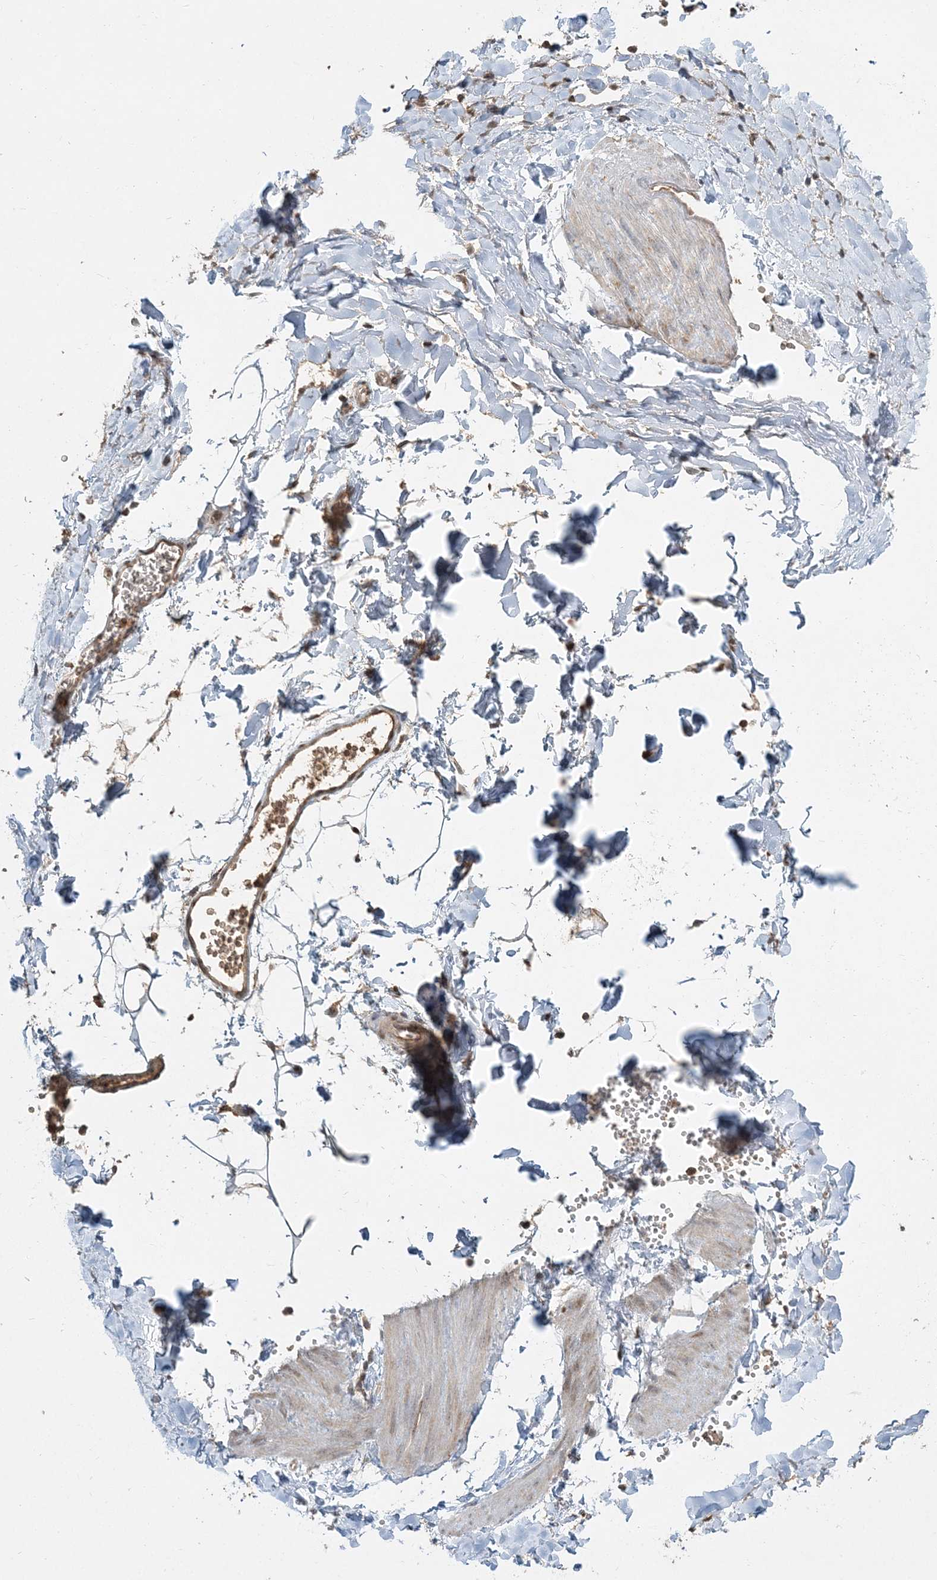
{"staining": {"intensity": "negative", "quantity": "none", "location": "none"}, "tissue": "adipose tissue", "cell_type": "Adipocytes", "image_type": "normal", "snomed": [{"axis": "morphology", "description": "Normal tissue, NOS"}, {"axis": "topography", "description": "Gallbladder"}, {"axis": "topography", "description": "Peripheral nerve tissue"}], "caption": "IHC photomicrograph of unremarkable human adipose tissue stained for a protein (brown), which demonstrates no staining in adipocytes.", "gene": "AP1AR", "patient": {"sex": "male", "age": 38}}